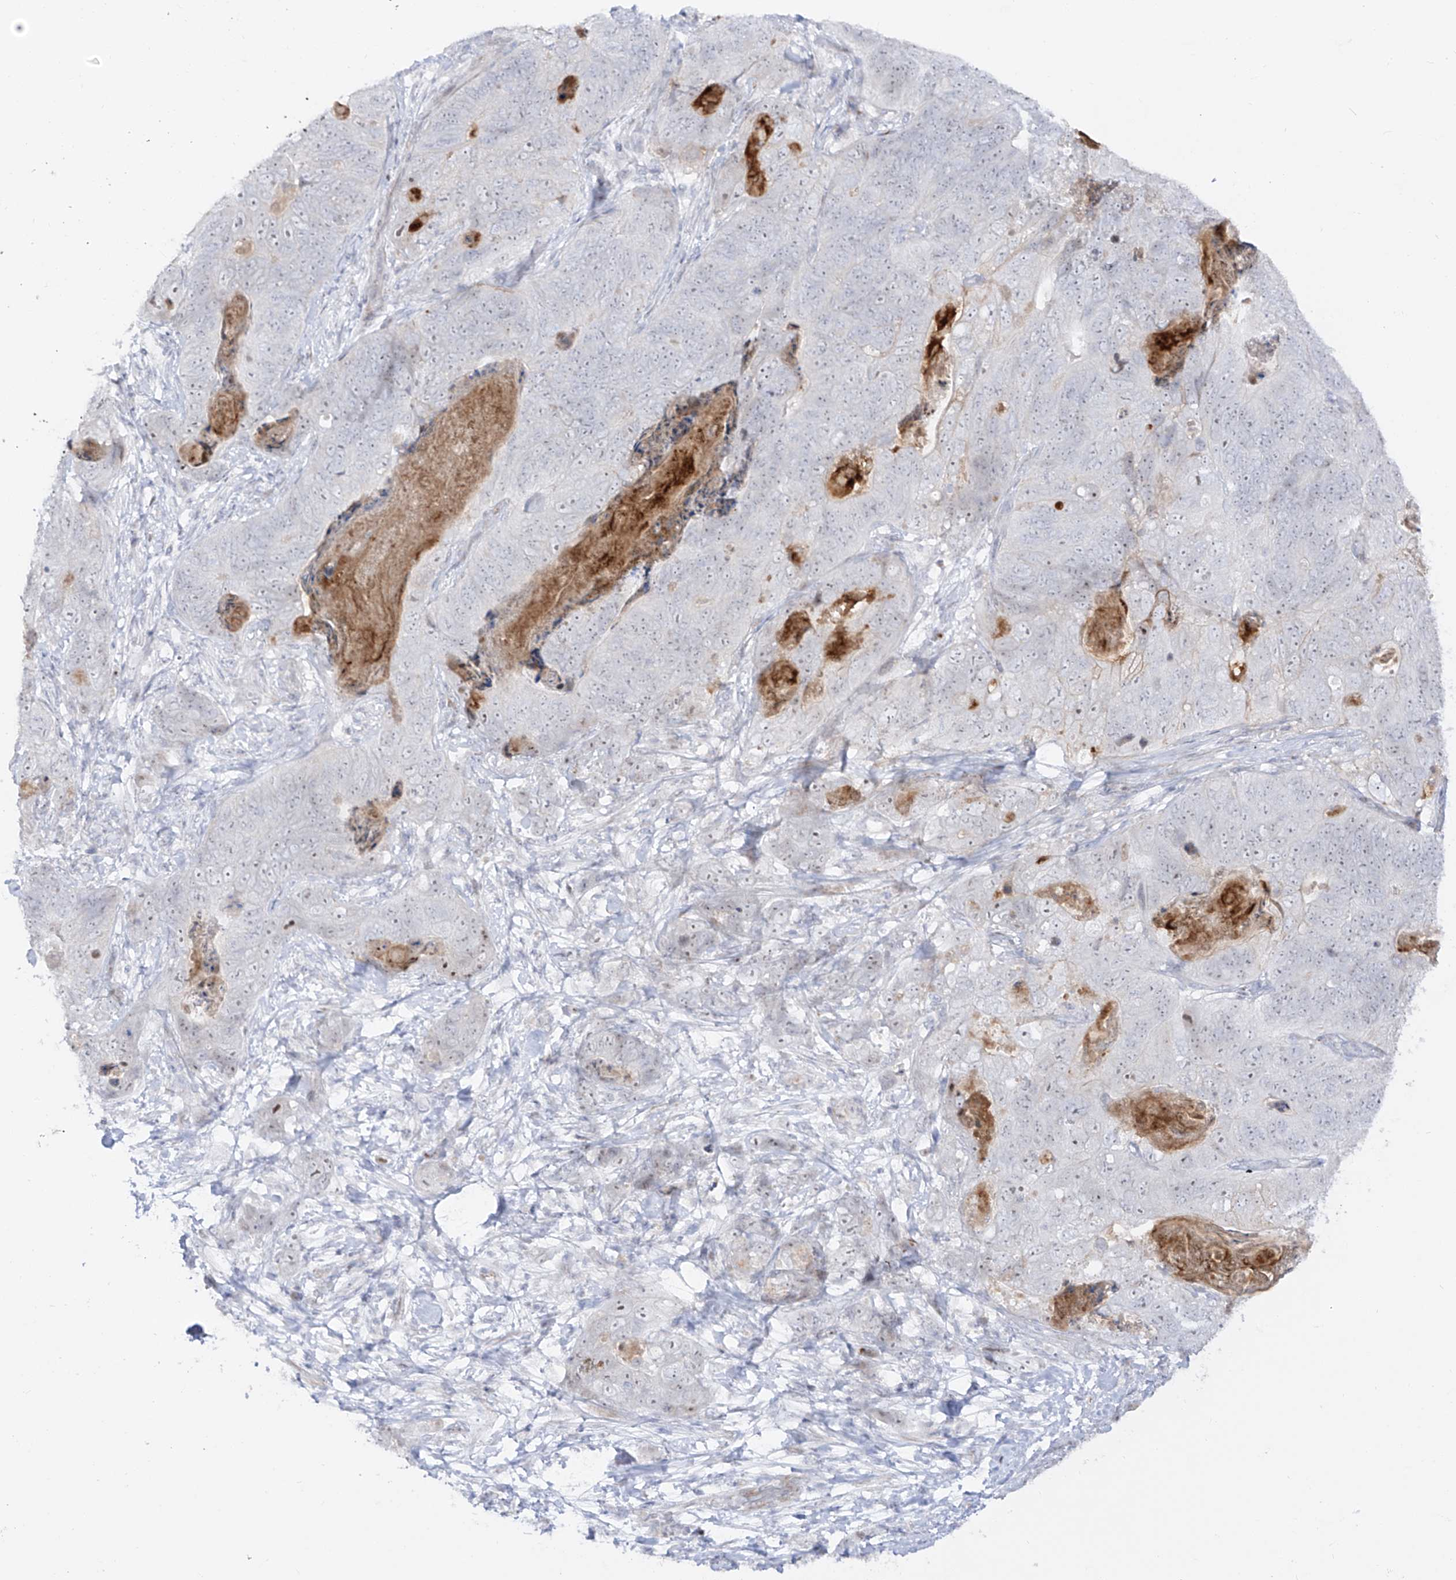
{"staining": {"intensity": "moderate", "quantity": "<25%", "location": "nuclear"}, "tissue": "stomach cancer", "cell_type": "Tumor cells", "image_type": "cancer", "snomed": [{"axis": "morphology", "description": "Normal tissue, NOS"}, {"axis": "morphology", "description": "Adenocarcinoma, NOS"}, {"axis": "topography", "description": "Stomach"}], "caption": "Tumor cells reveal low levels of moderate nuclear positivity in about <25% of cells in stomach adenocarcinoma. Nuclei are stained in blue.", "gene": "ZNF180", "patient": {"sex": "female", "age": 89}}